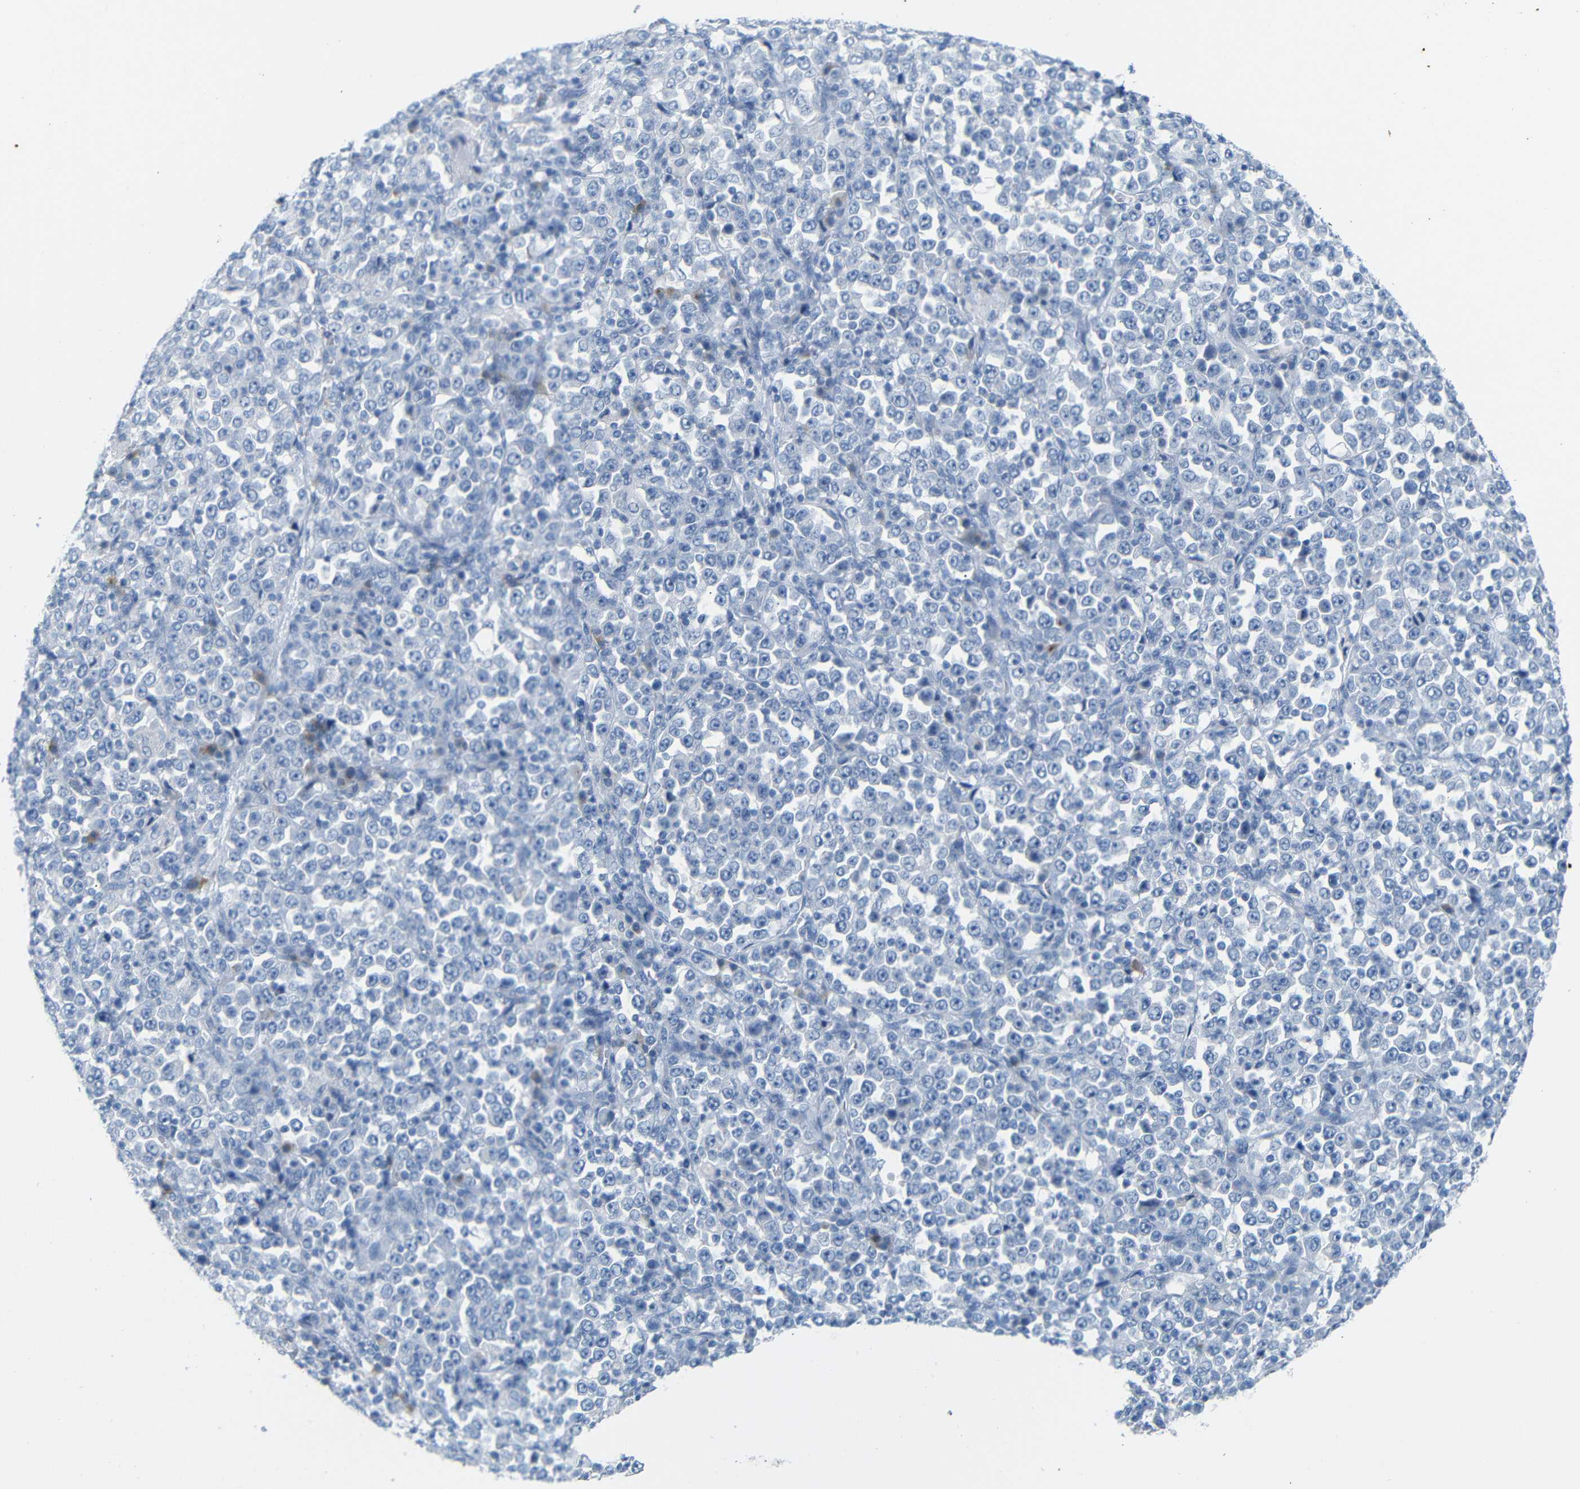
{"staining": {"intensity": "weak", "quantity": "<25%", "location": "cytoplasmic/membranous"}, "tissue": "stomach cancer", "cell_type": "Tumor cells", "image_type": "cancer", "snomed": [{"axis": "morphology", "description": "Normal tissue, NOS"}, {"axis": "morphology", "description": "Adenocarcinoma, NOS"}, {"axis": "topography", "description": "Stomach, upper"}, {"axis": "topography", "description": "Stomach"}], "caption": "Histopathology image shows no protein positivity in tumor cells of stomach cancer tissue.", "gene": "FCRL1", "patient": {"sex": "male", "age": 59}}